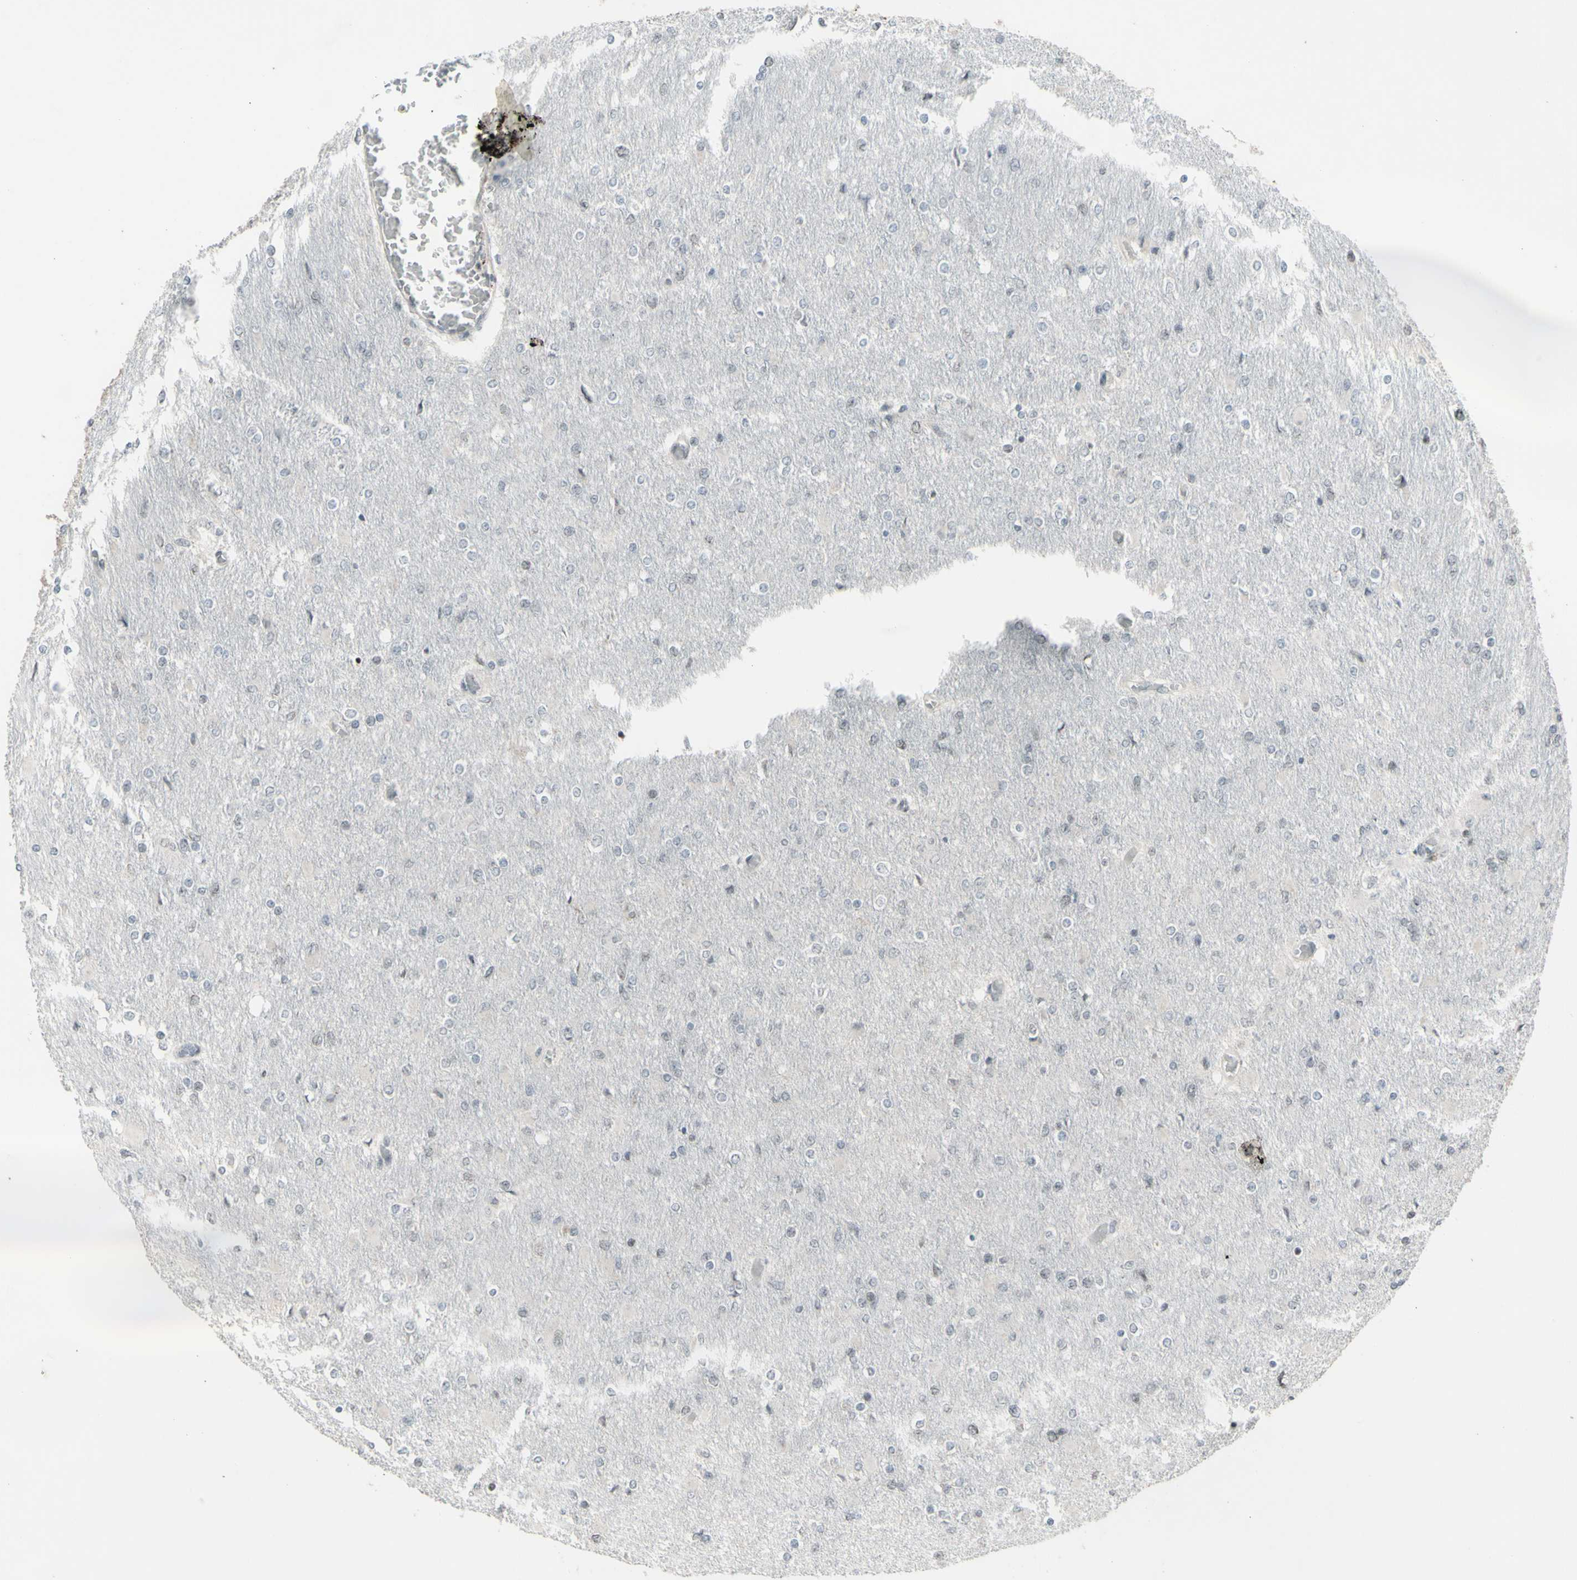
{"staining": {"intensity": "moderate", "quantity": "<25%", "location": "nuclear"}, "tissue": "glioma", "cell_type": "Tumor cells", "image_type": "cancer", "snomed": [{"axis": "morphology", "description": "Glioma, malignant, High grade"}, {"axis": "topography", "description": "Cerebral cortex"}], "caption": "IHC (DAB (3,3'-diaminobenzidine)) staining of human malignant glioma (high-grade) displays moderate nuclear protein staining in about <25% of tumor cells.", "gene": "SUPT6H", "patient": {"sex": "female", "age": 36}}